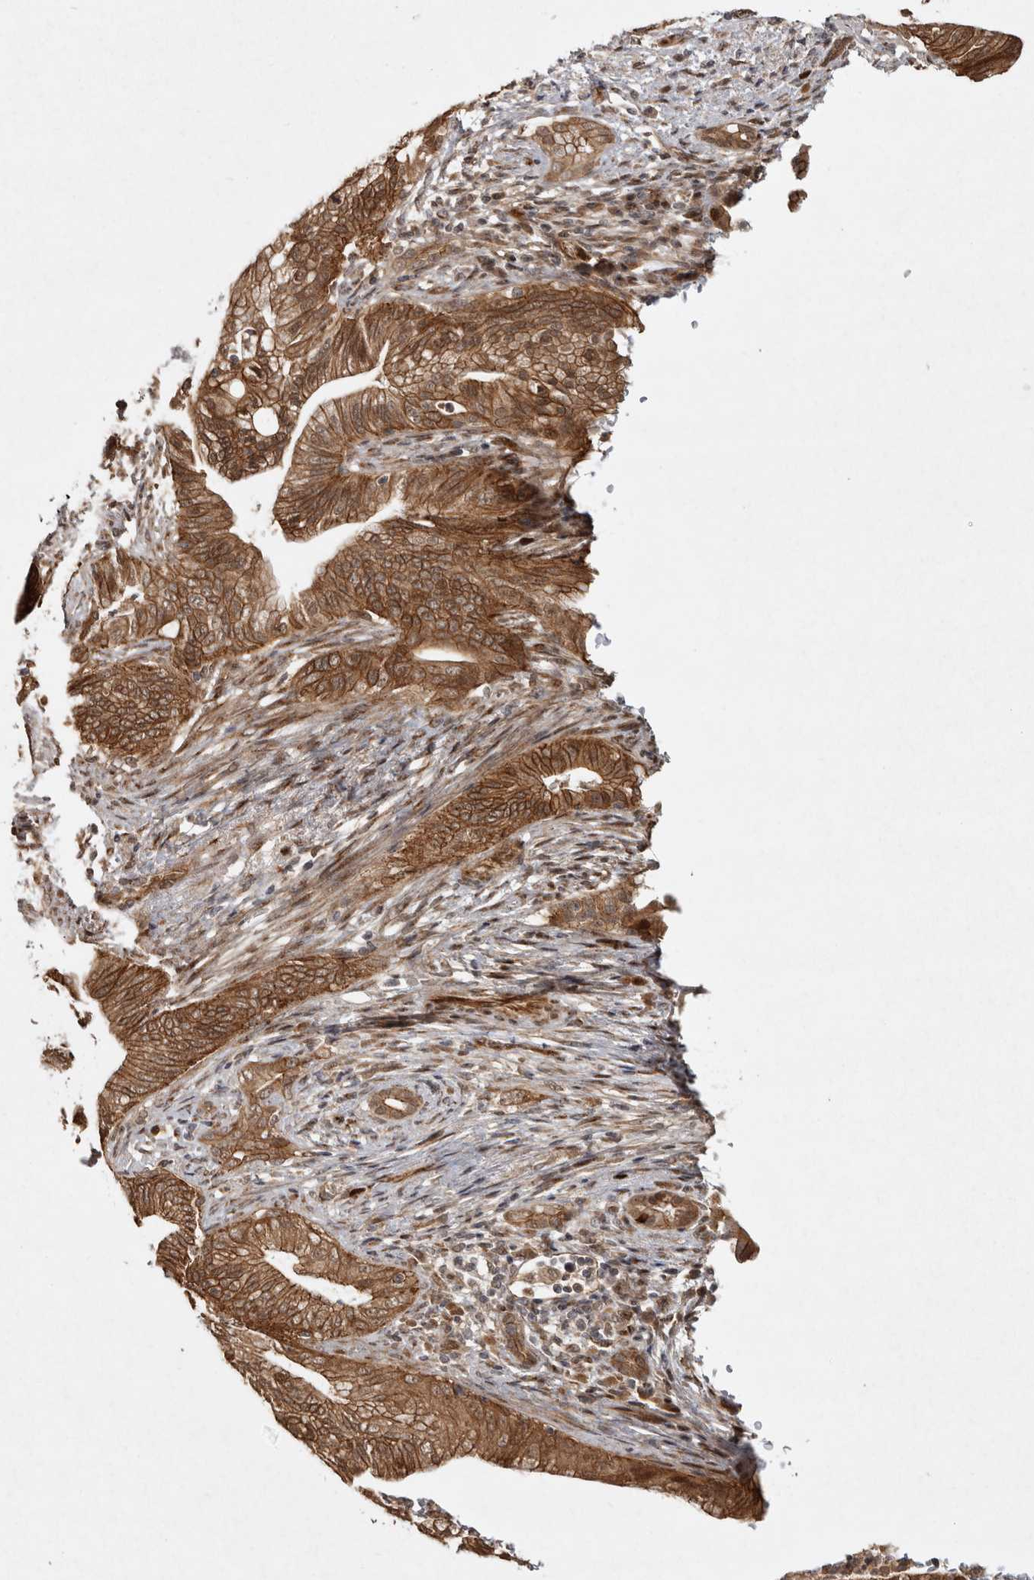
{"staining": {"intensity": "strong", "quantity": ">75%", "location": "cytoplasmic/membranous"}, "tissue": "pancreatic cancer", "cell_type": "Tumor cells", "image_type": "cancer", "snomed": [{"axis": "morphology", "description": "Adenocarcinoma, NOS"}, {"axis": "topography", "description": "Pancreas"}], "caption": "Immunohistochemical staining of pancreatic cancer (adenocarcinoma) reveals high levels of strong cytoplasmic/membranous expression in approximately >75% of tumor cells. (IHC, brightfield microscopy, high magnification).", "gene": "CAMSAP2", "patient": {"sex": "male", "age": 58}}